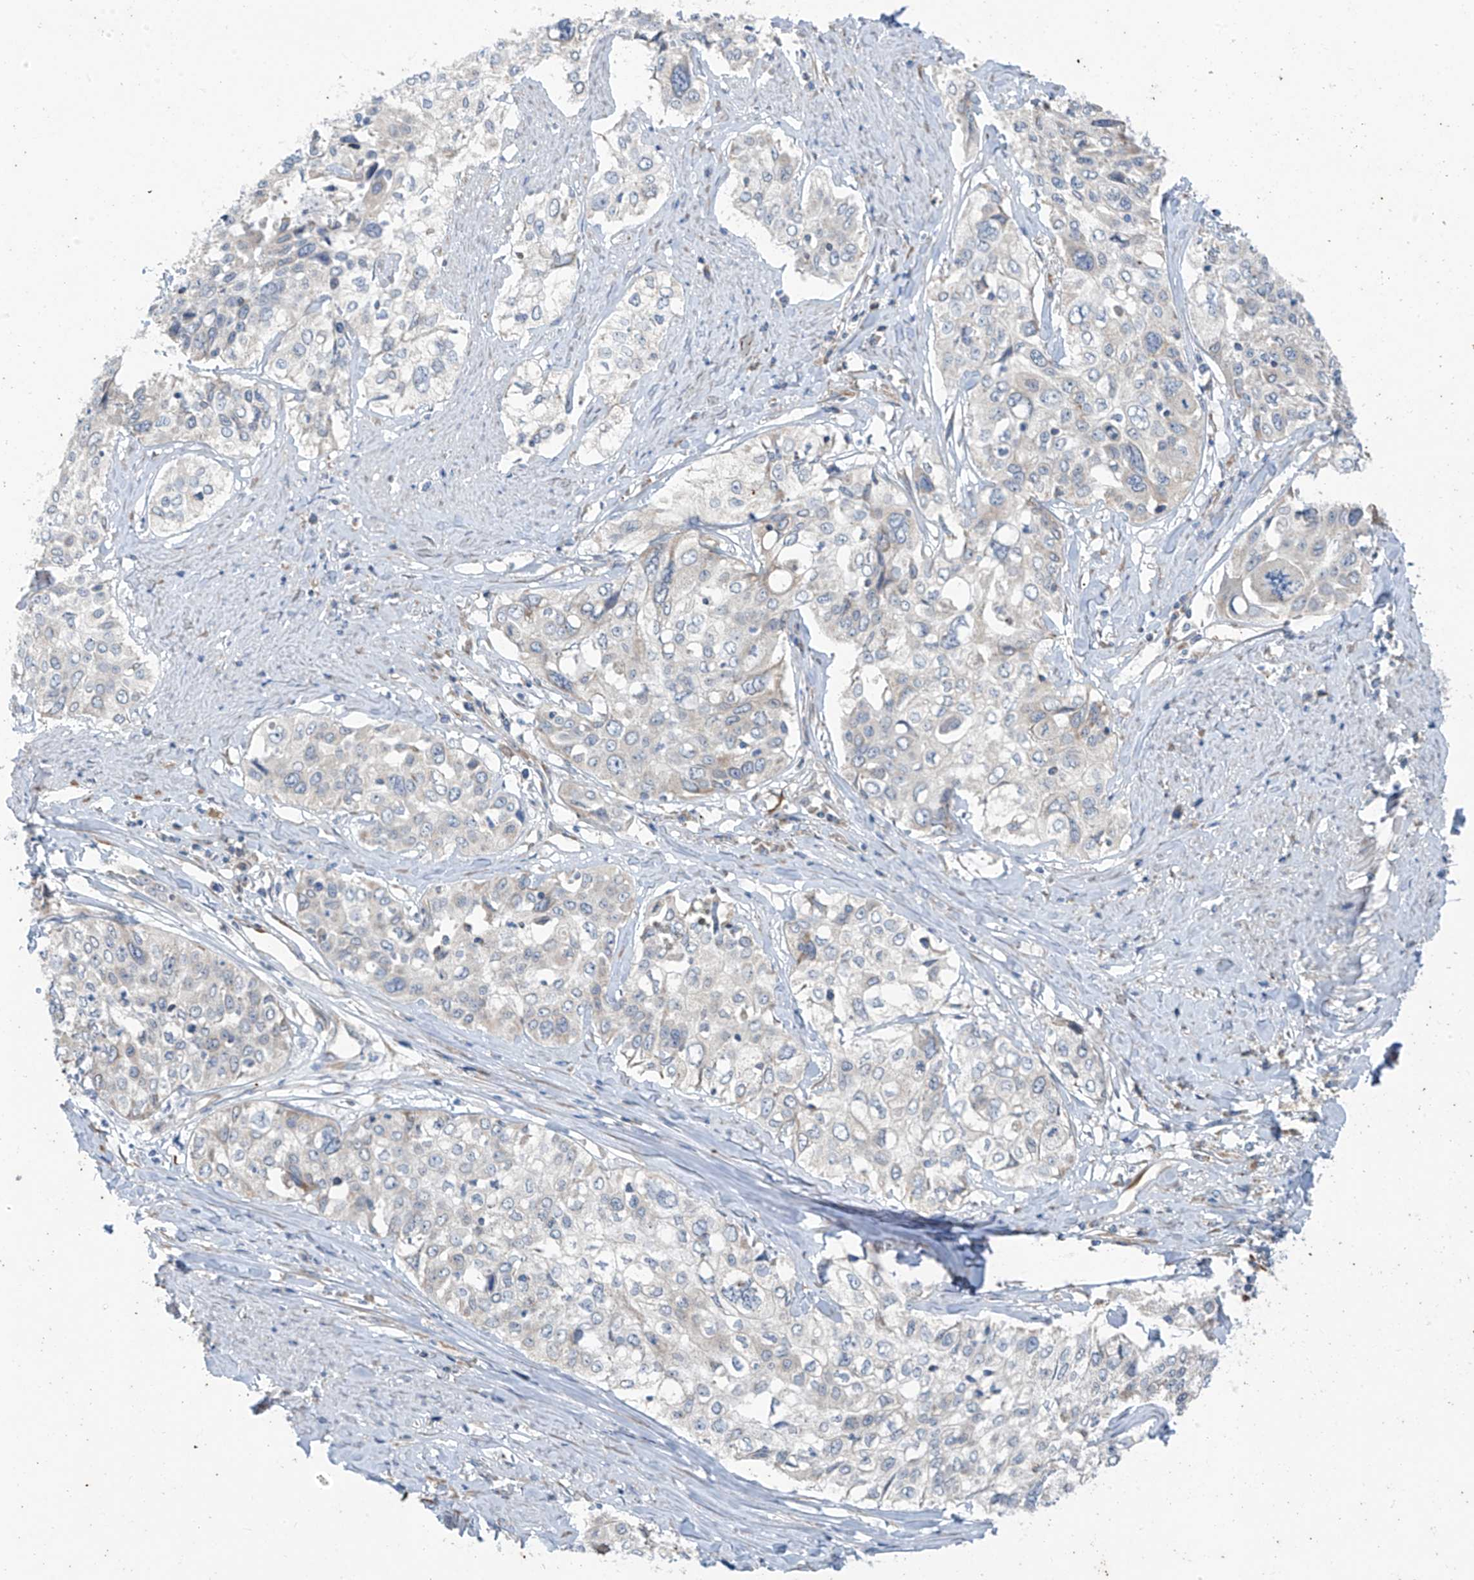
{"staining": {"intensity": "negative", "quantity": "none", "location": "none"}, "tissue": "cervical cancer", "cell_type": "Tumor cells", "image_type": "cancer", "snomed": [{"axis": "morphology", "description": "Squamous cell carcinoma, NOS"}, {"axis": "topography", "description": "Cervix"}], "caption": "The IHC histopathology image has no significant expression in tumor cells of squamous cell carcinoma (cervical) tissue.", "gene": "EOMES", "patient": {"sex": "female", "age": 31}}